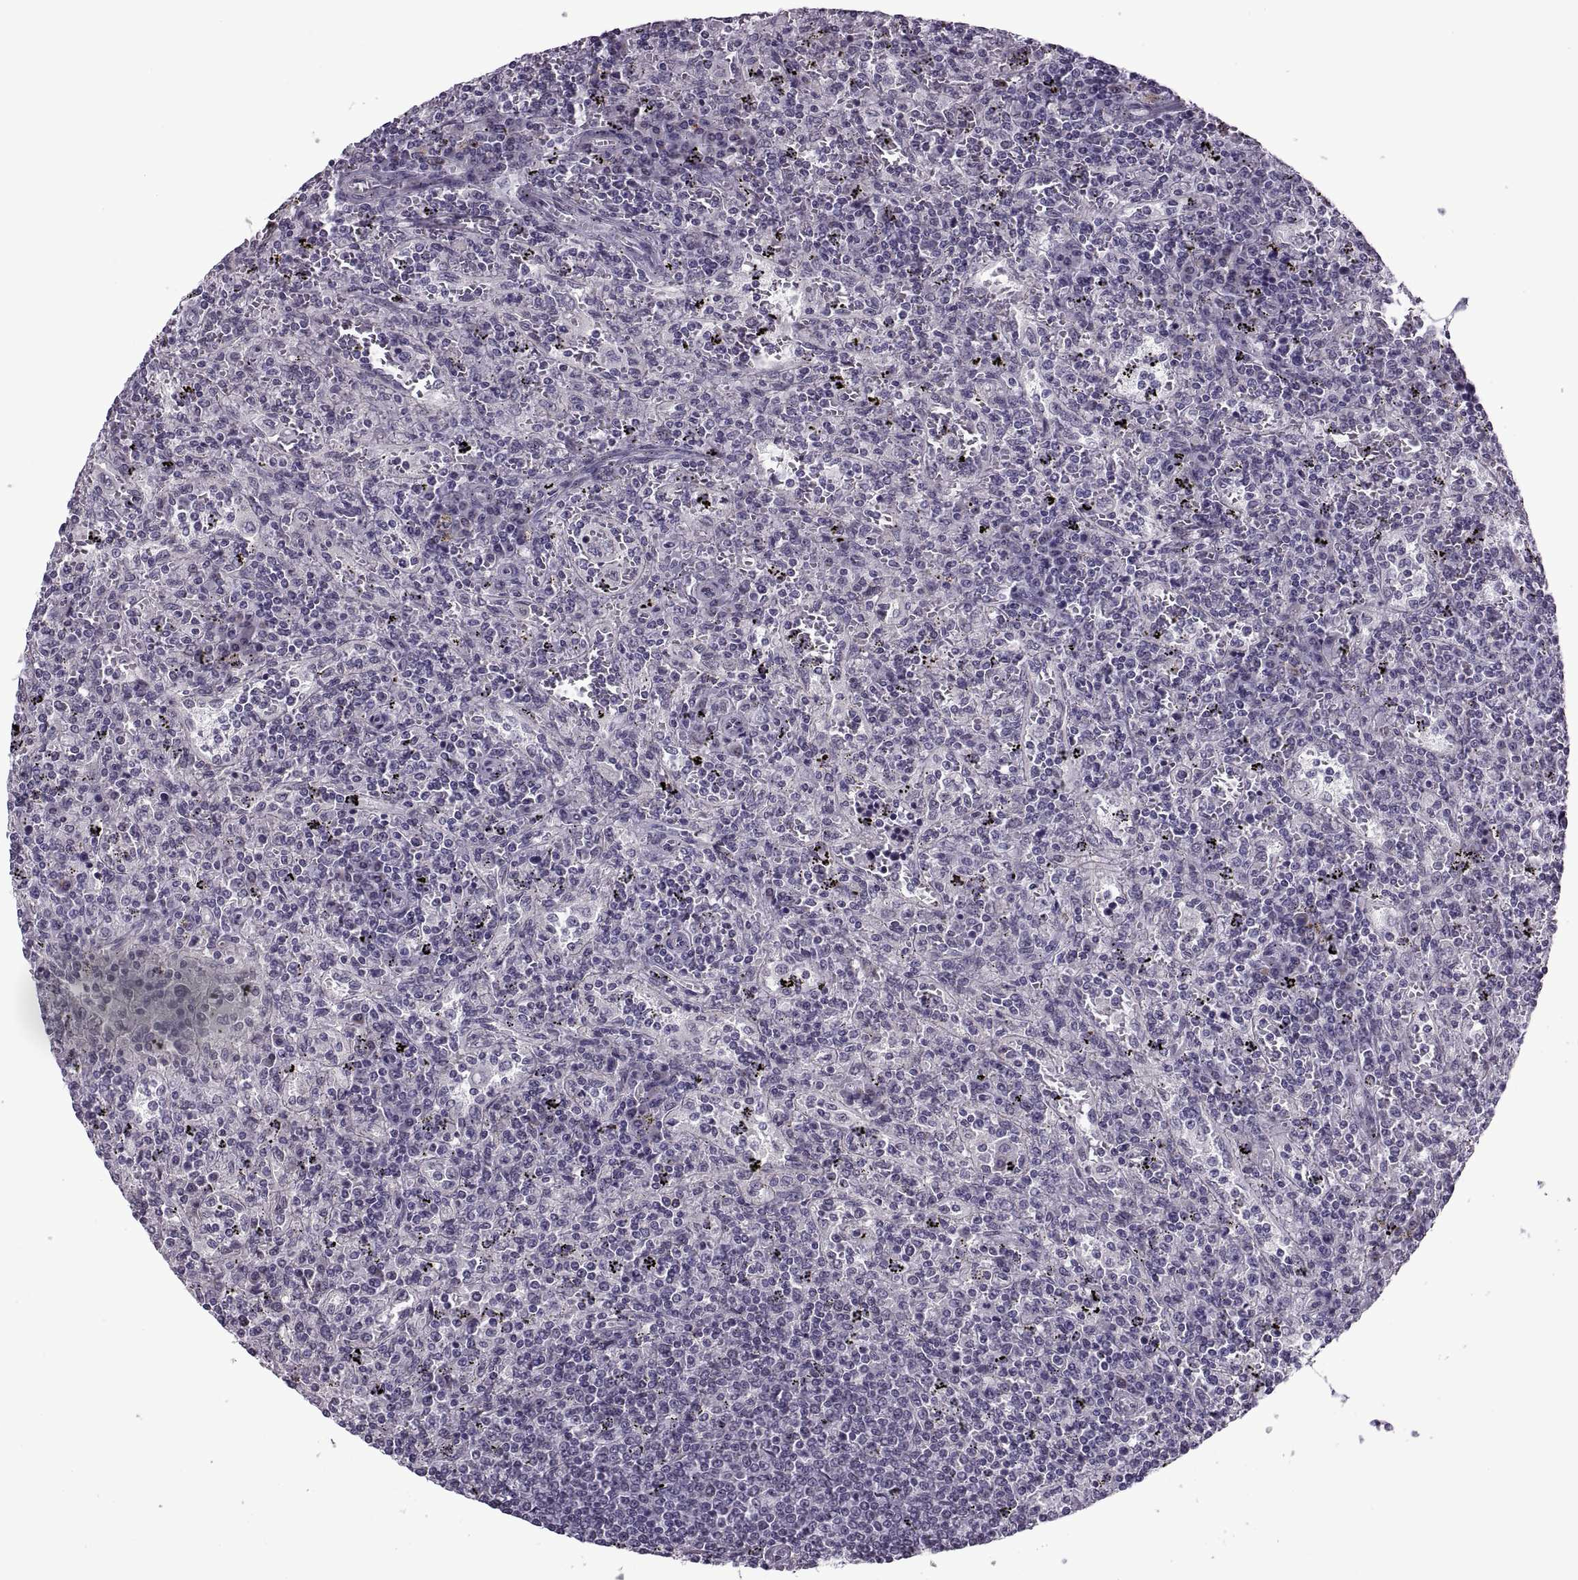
{"staining": {"intensity": "negative", "quantity": "none", "location": "none"}, "tissue": "lymphoma", "cell_type": "Tumor cells", "image_type": "cancer", "snomed": [{"axis": "morphology", "description": "Malignant lymphoma, non-Hodgkin's type, Low grade"}, {"axis": "topography", "description": "Spleen"}], "caption": "Immunohistochemical staining of human lymphoma displays no significant positivity in tumor cells.", "gene": "PRSS37", "patient": {"sex": "male", "age": 62}}